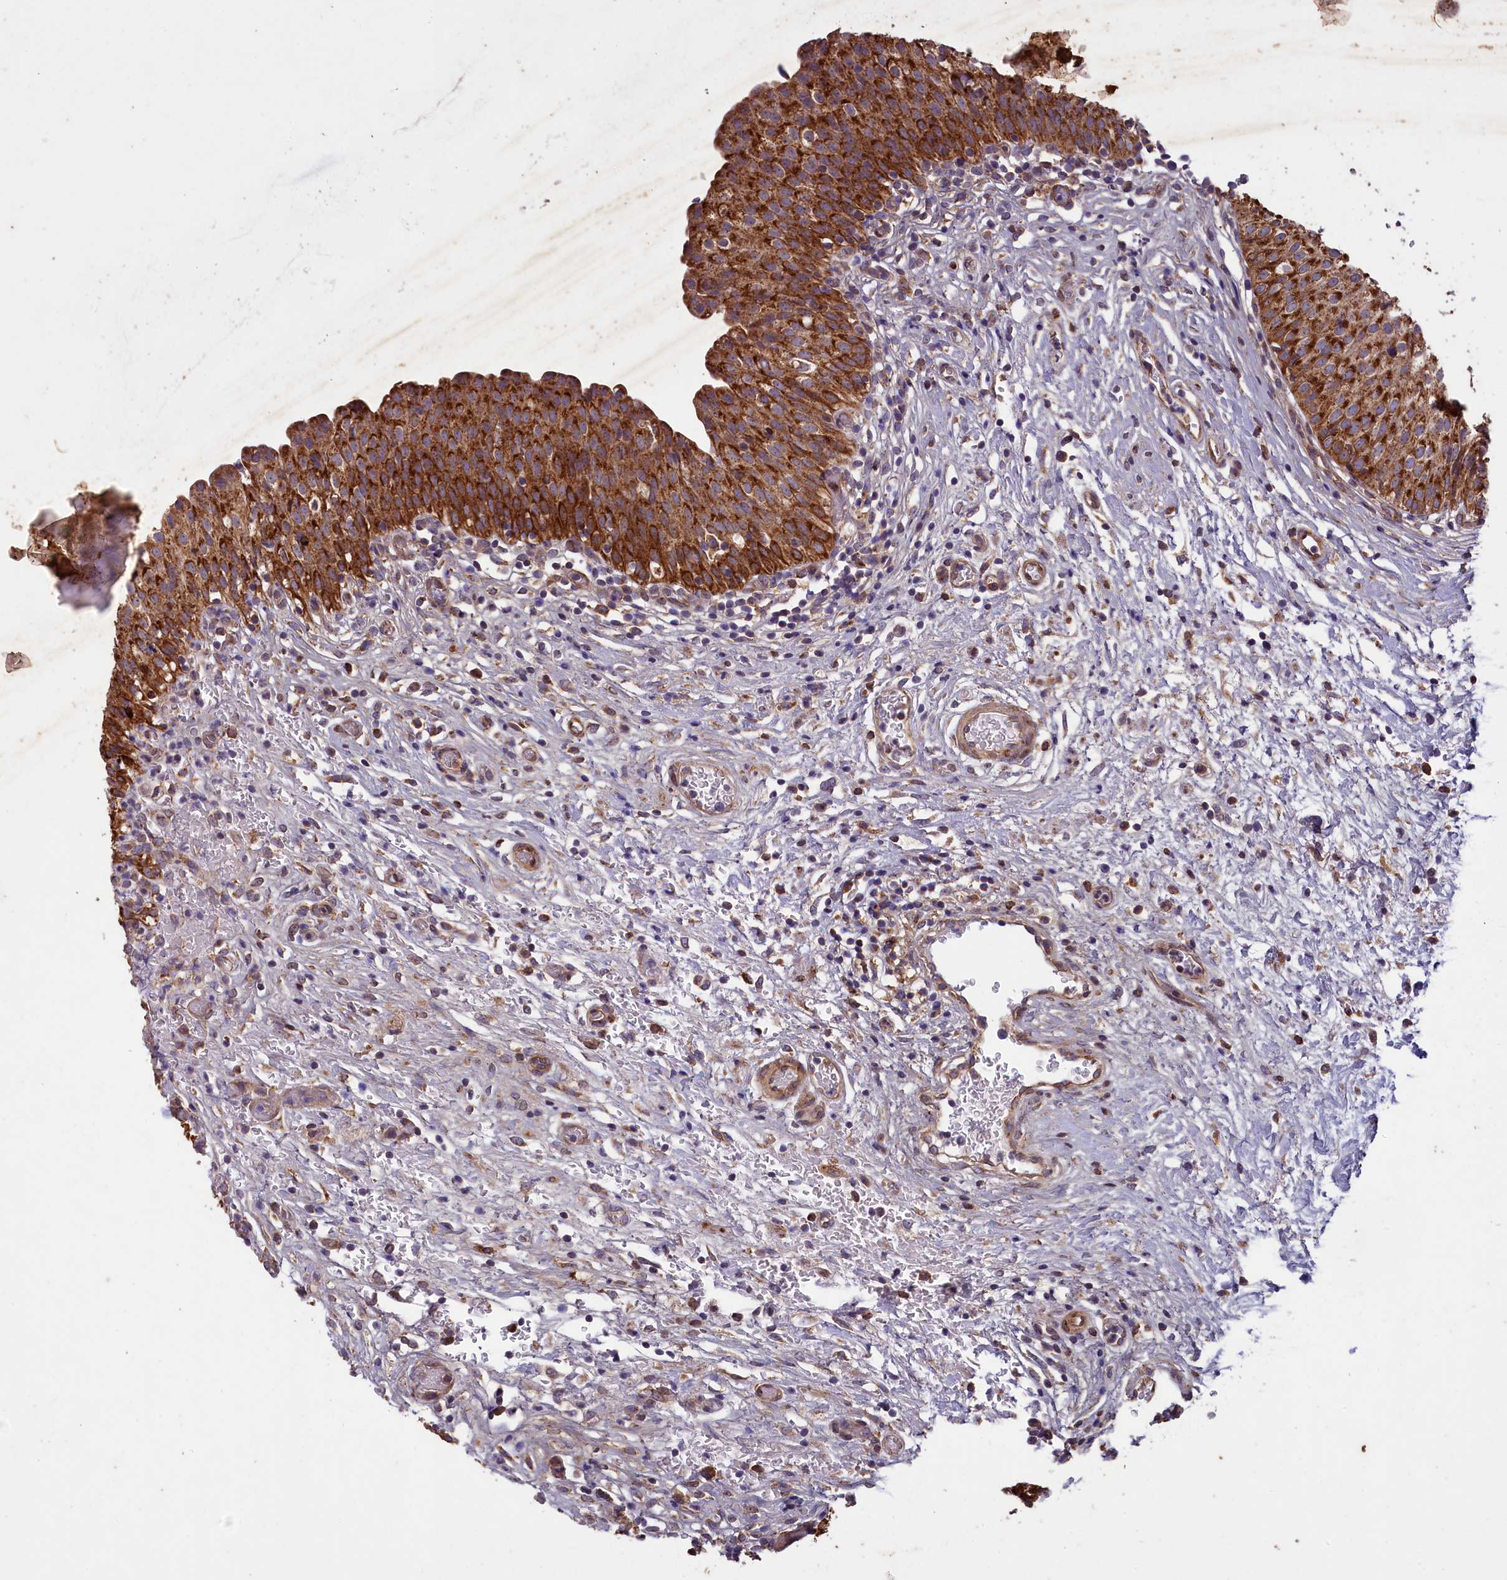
{"staining": {"intensity": "strong", "quantity": ">75%", "location": "cytoplasmic/membranous"}, "tissue": "urinary bladder", "cell_type": "Urothelial cells", "image_type": "normal", "snomed": [{"axis": "morphology", "description": "Normal tissue, NOS"}, {"axis": "topography", "description": "Urinary bladder"}], "caption": "Protein expression analysis of benign urinary bladder demonstrates strong cytoplasmic/membranous positivity in about >75% of urothelial cells. The staining was performed using DAB, with brown indicating positive protein expression. Nuclei are stained blue with hematoxylin.", "gene": "ACAD8", "patient": {"sex": "male", "age": 55}}